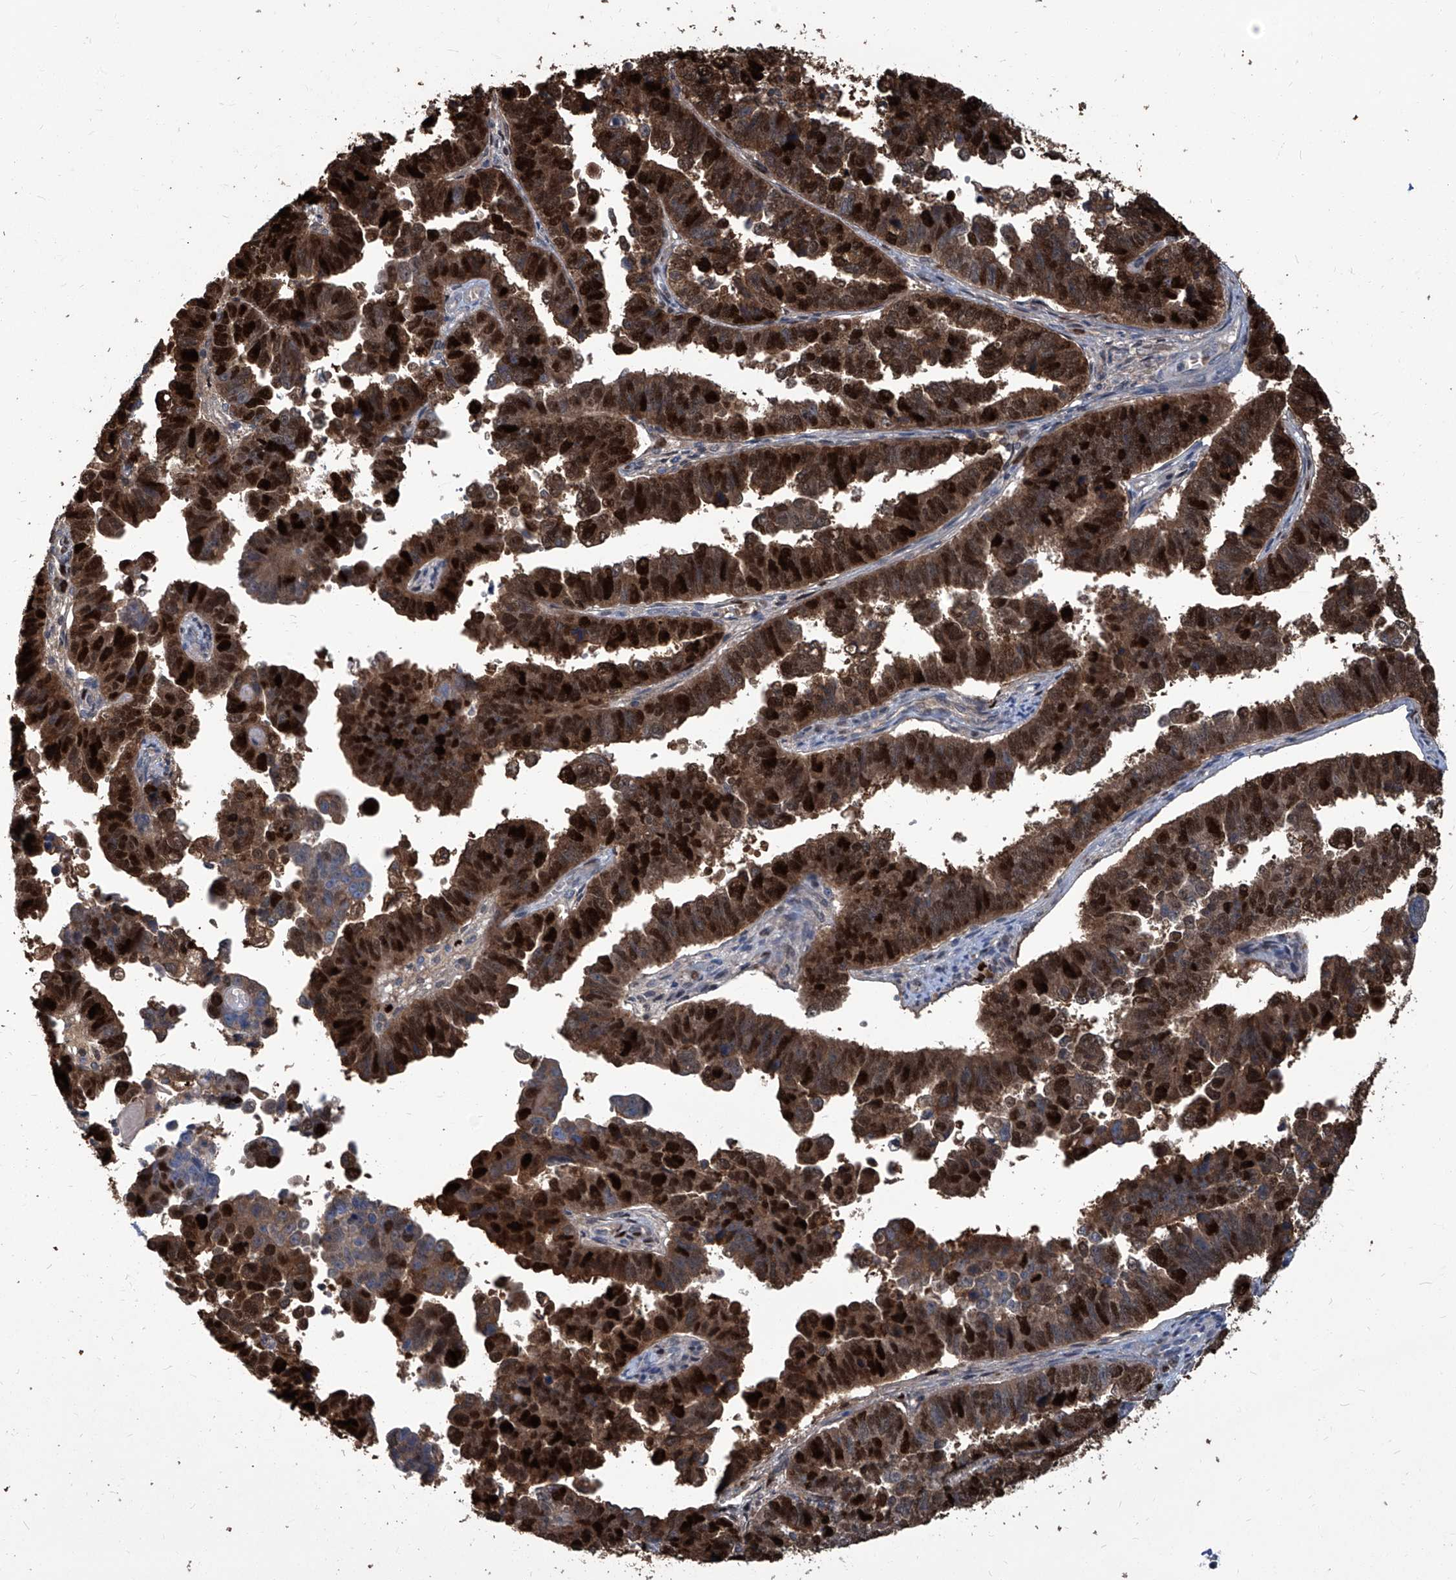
{"staining": {"intensity": "strong", "quantity": ">75%", "location": "cytoplasmic/membranous,nuclear"}, "tissue": "endometrial cancer", "cell_type": "Tumor cells", "image_type": "cancer", "snomed": [{"axis": "morphology", "description": "Adenocarcinoma, NOS"}, {"axis": "topography", "description": "Endometrium"}], "caption": "Immunohistochemical staining of endometrial cancer demonstrates strong cytoplasmic/membranous and nuclear protein positivity in approximately >75% of tumor cells.", "gene": "PCNA", "patient": {"sex": "female", "age": 75}}